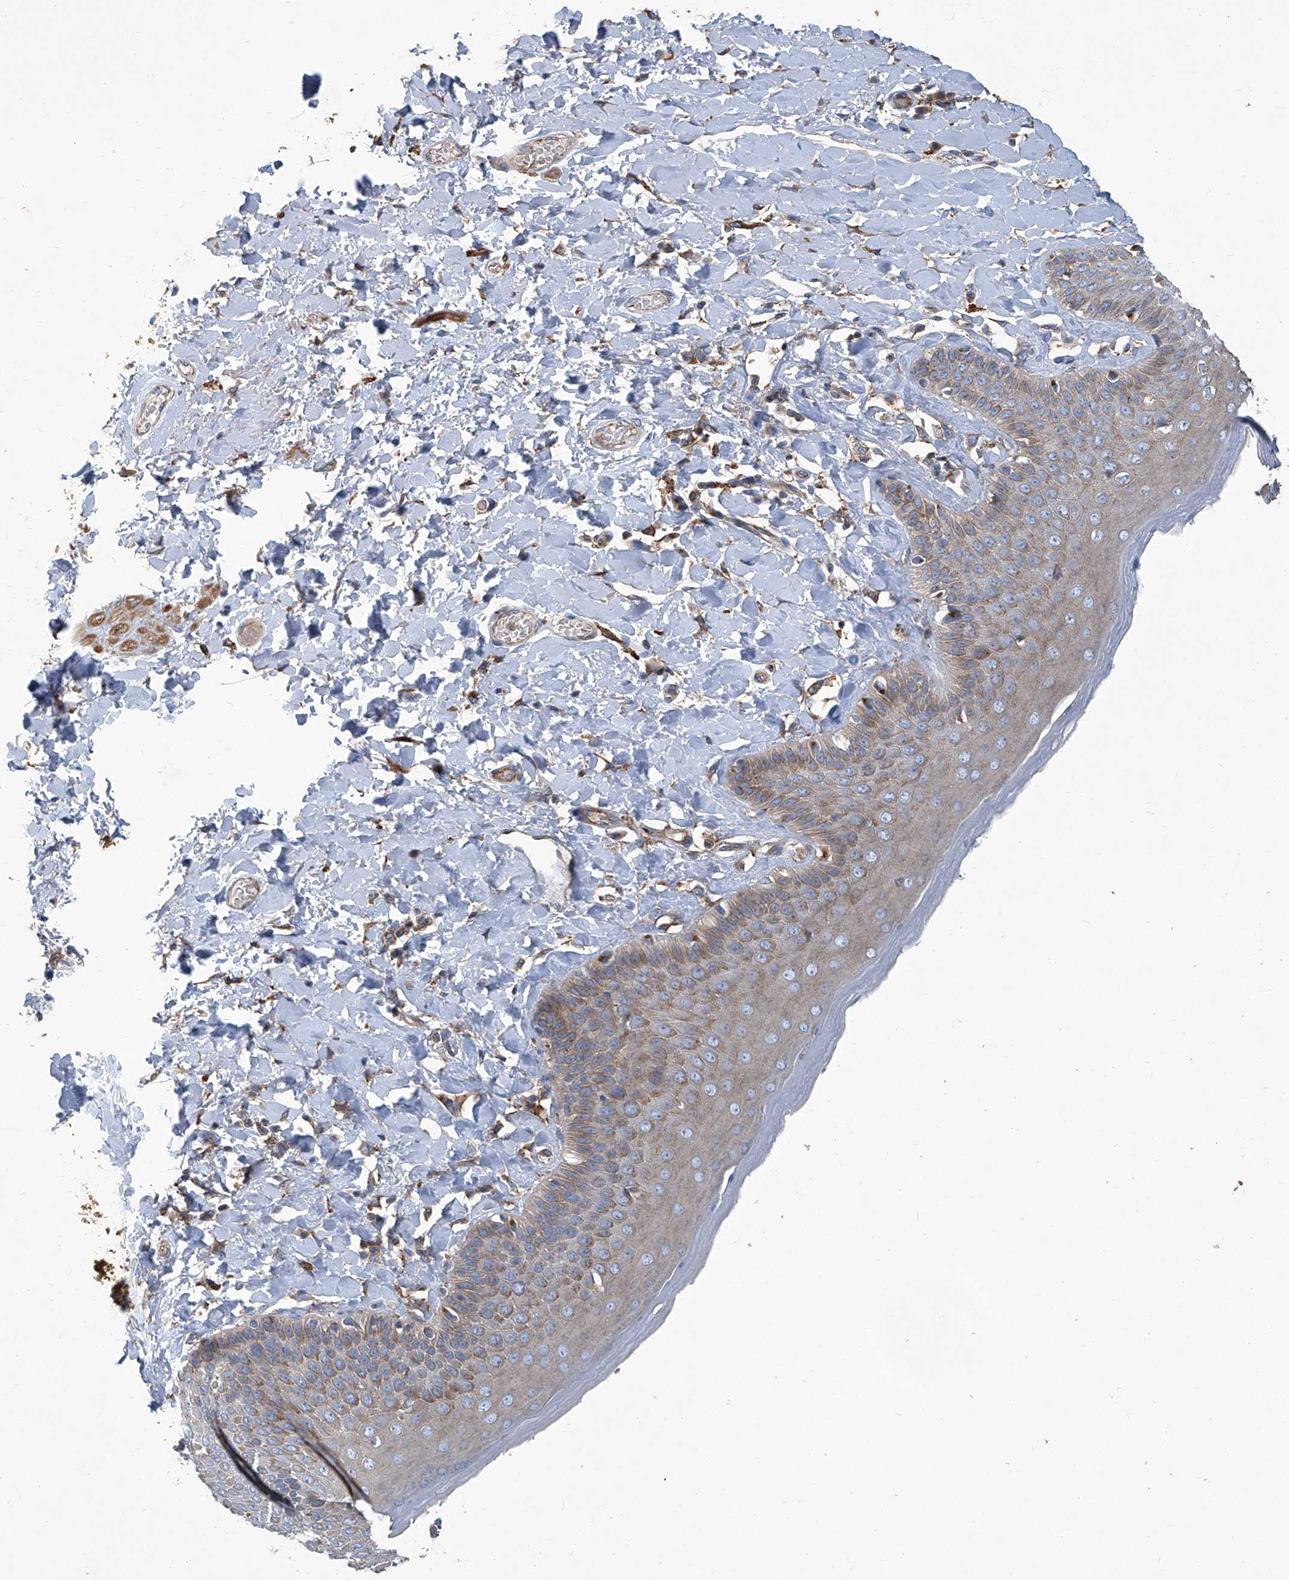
{"staining": {"intensity": "weak", "quantity": "25%-75%", "location": "cytoplasmic/membranous"}, "tissue": "skin", "cell_type": "Epidermal cells", "image_type": "normal", "snomed": [{"axis": "morphology", "description": "Normal tissue, NOS"}, {"axis": "topography", "description": "Anal"}], "caption": "Protein positivity by immunohistochemistry (IHC) displays weak cytoplasmic/membranous staining in about 25%-75% of epidermal cells in normal skin. Immunohistochemistry stains the protein in brown and the nuclei are stained blue.", "gene": "PIGH", "patient": {"sex": "male", "age": 69}}